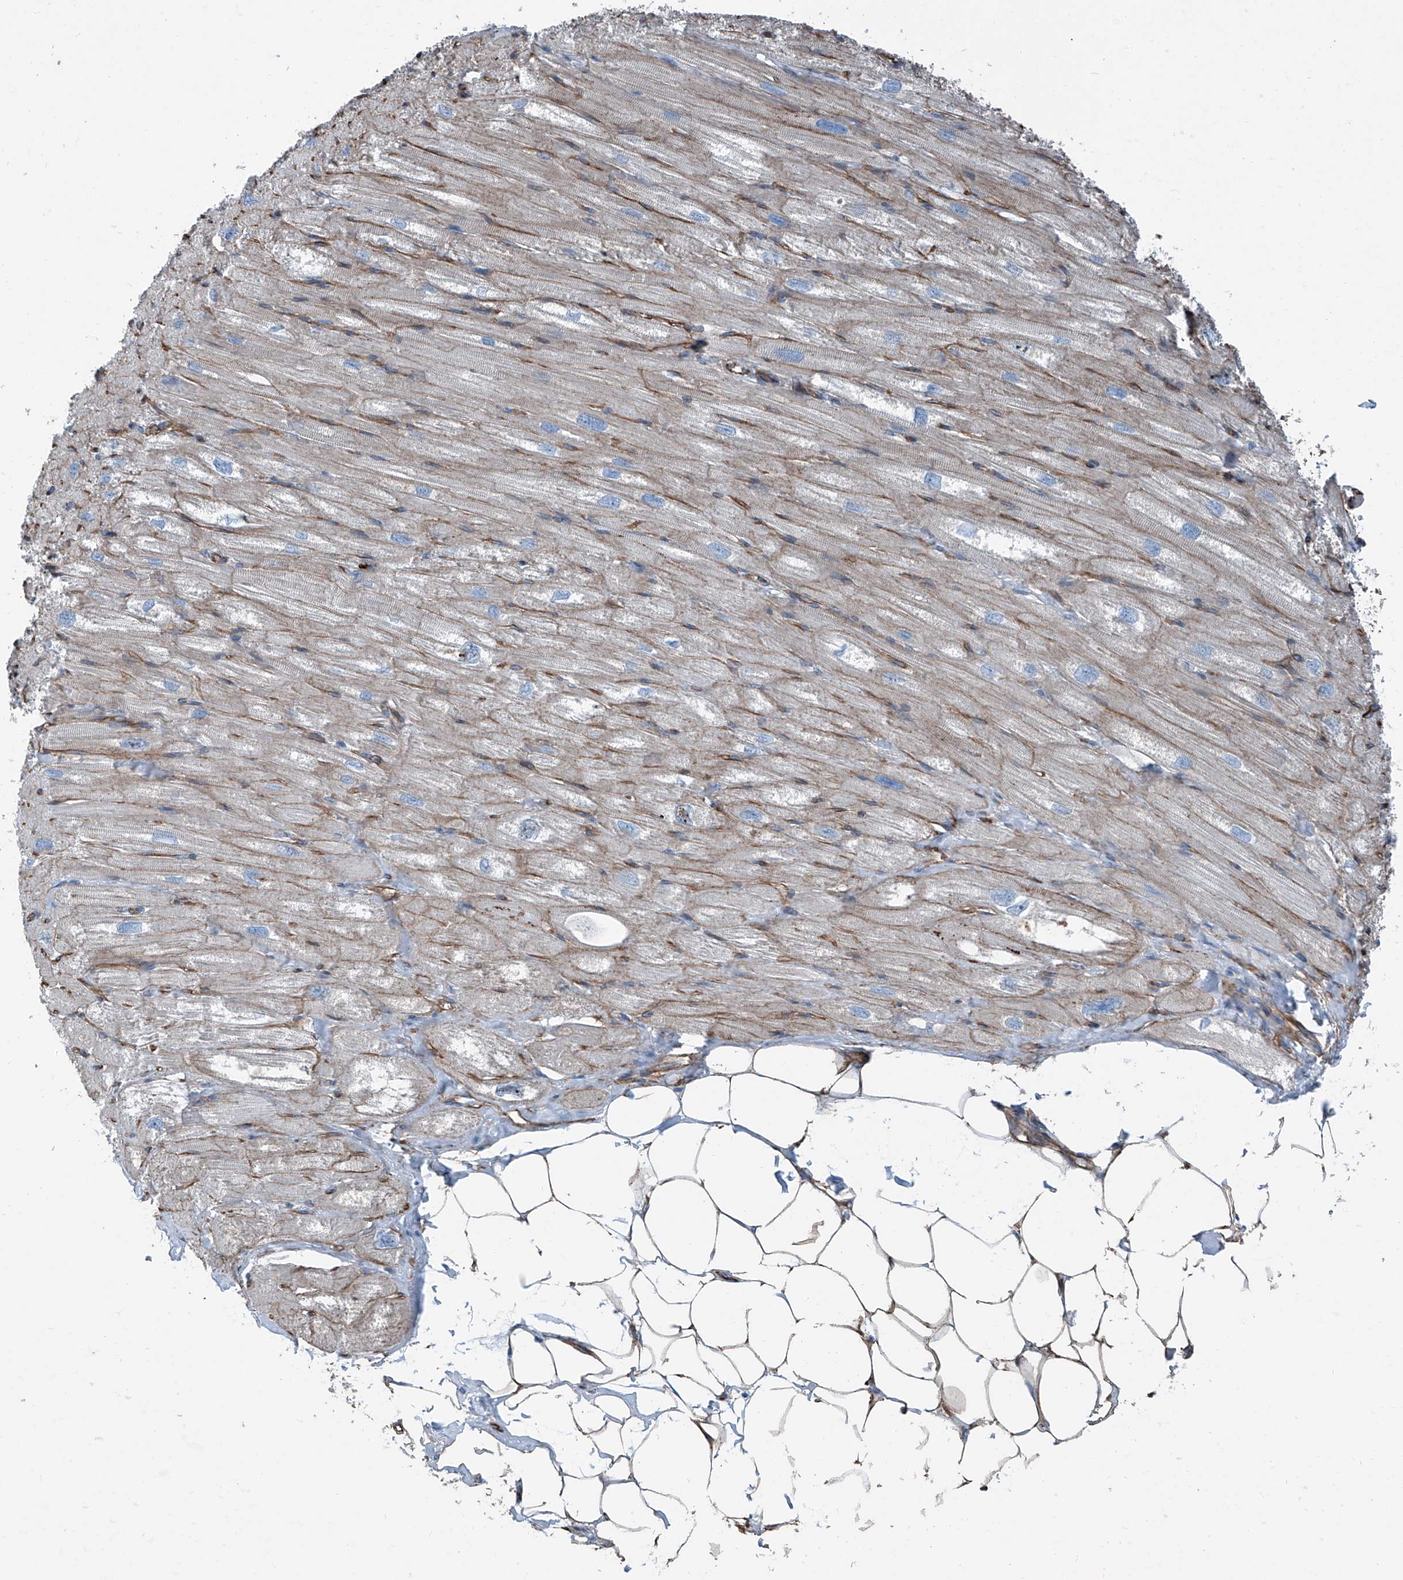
{"staining": {"intensity": "weak", "quantity": ">75%", "location": "cytoplasmic/membranous"}, "tissue": "heart muscle", "cell_type": "Cardiomyocytes", "image_type": "normal", "snomed": [{"axis": "morphology", "description": "Normal tissue, NOS"}, {"axis": "topography", "description": "Heart"}], "caption": "Immunohistochemistry (IHC) of unremarkable heart muscle demonstrates low levels of weak cytoplasmic/membranous staining in about >75% of cardiomyocytes.", "gene": "THEMIS2", "patient": {"sex": "male", "age": 50}}